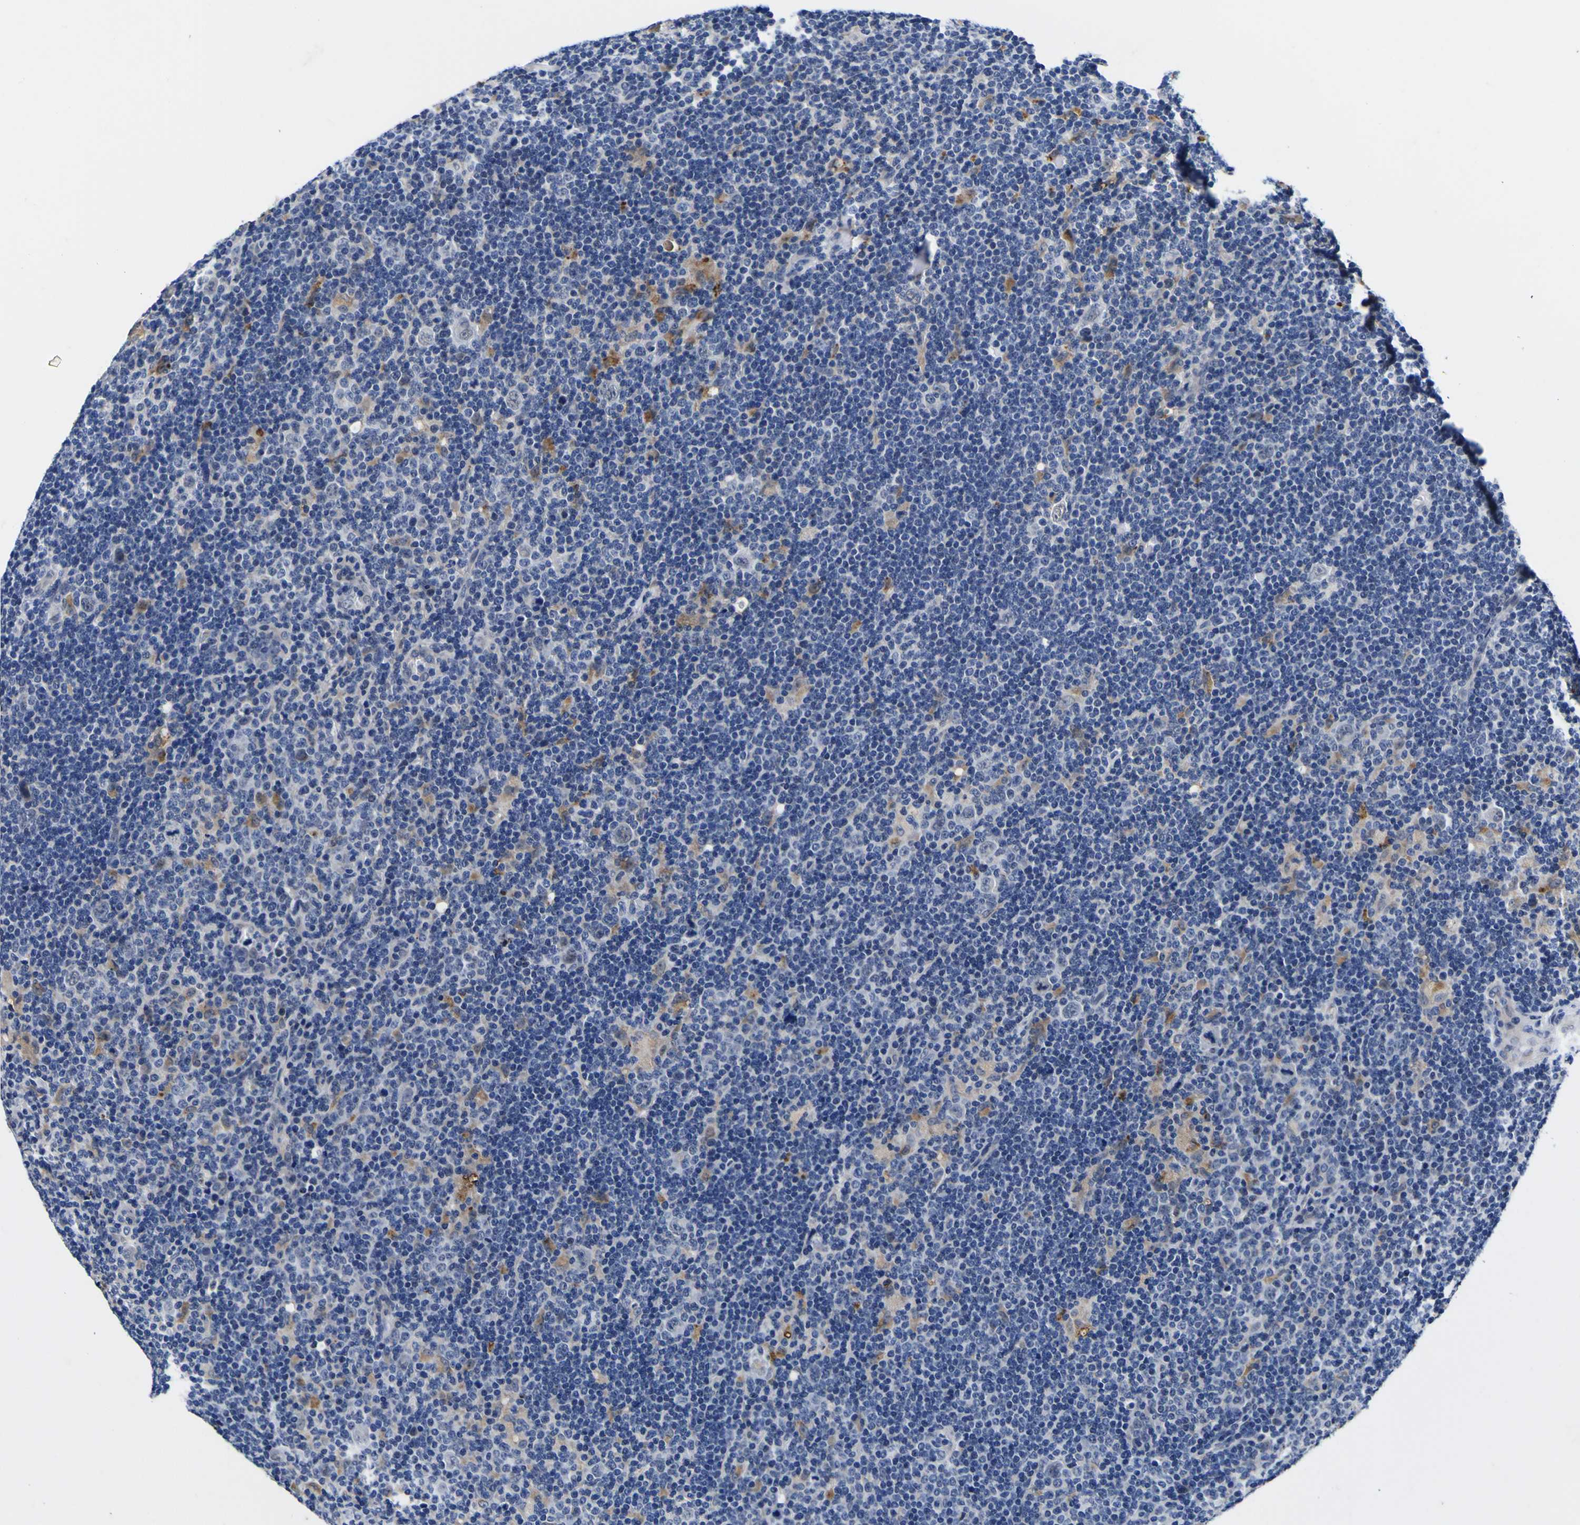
{"staining": {"intensity": "negative", "quantity": "none", "location": "none"}, "tissue": "lymphoma", "cell_type": "Tumor cells", "image_type": "cancer", "snomed": [{"axis": "morphology", "description": "Hodgkin's disease, NOS"}, {"axis": "topography", "description": "Lymph node"}], "caption": "Tumor cells show no significant protein positivity in Hodgkin's disease.", "gene": "IGFLR1", "patient": {"sex": "female", "age": 57}}